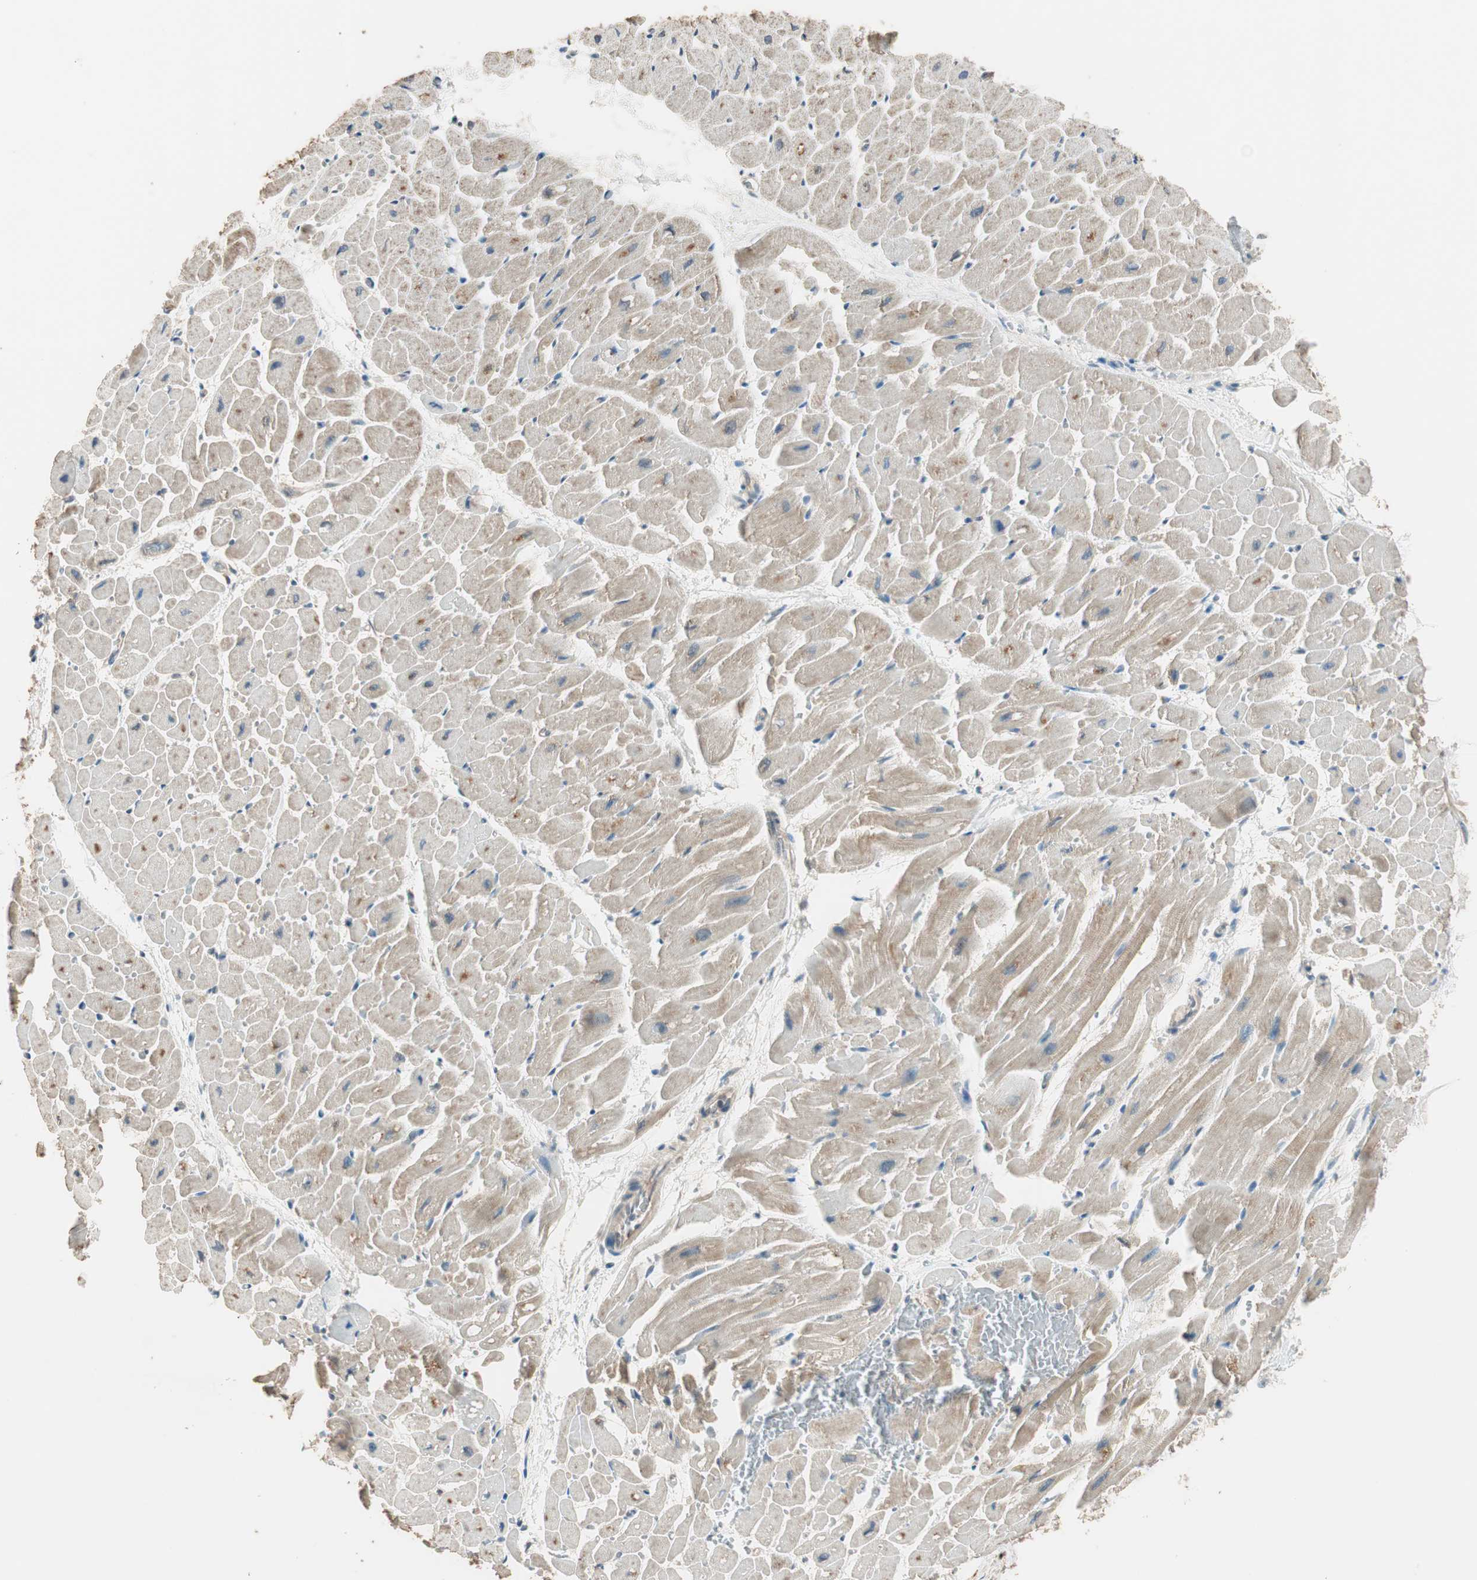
{"staining": {"intensity": "moderate", "quantity": ">75%", "location": "cytoplasmic/membranous"}, "tissue": "heart muscle", "cell_type": "Cardiomyocytes", "image_type": "normal", "snomed": [{"axis": "morphology", "description": "Normal tissue, NOS"}, {"axis": "topography", "description": "Heart"}], "caption": "A medium amount of moderate cytoplasmic/membranous staining is seen in about >75% of cardiomyocytes in normal heart muscle.", "gene": "TRIM21", "patient": {"sex": "male", "age": 45}}